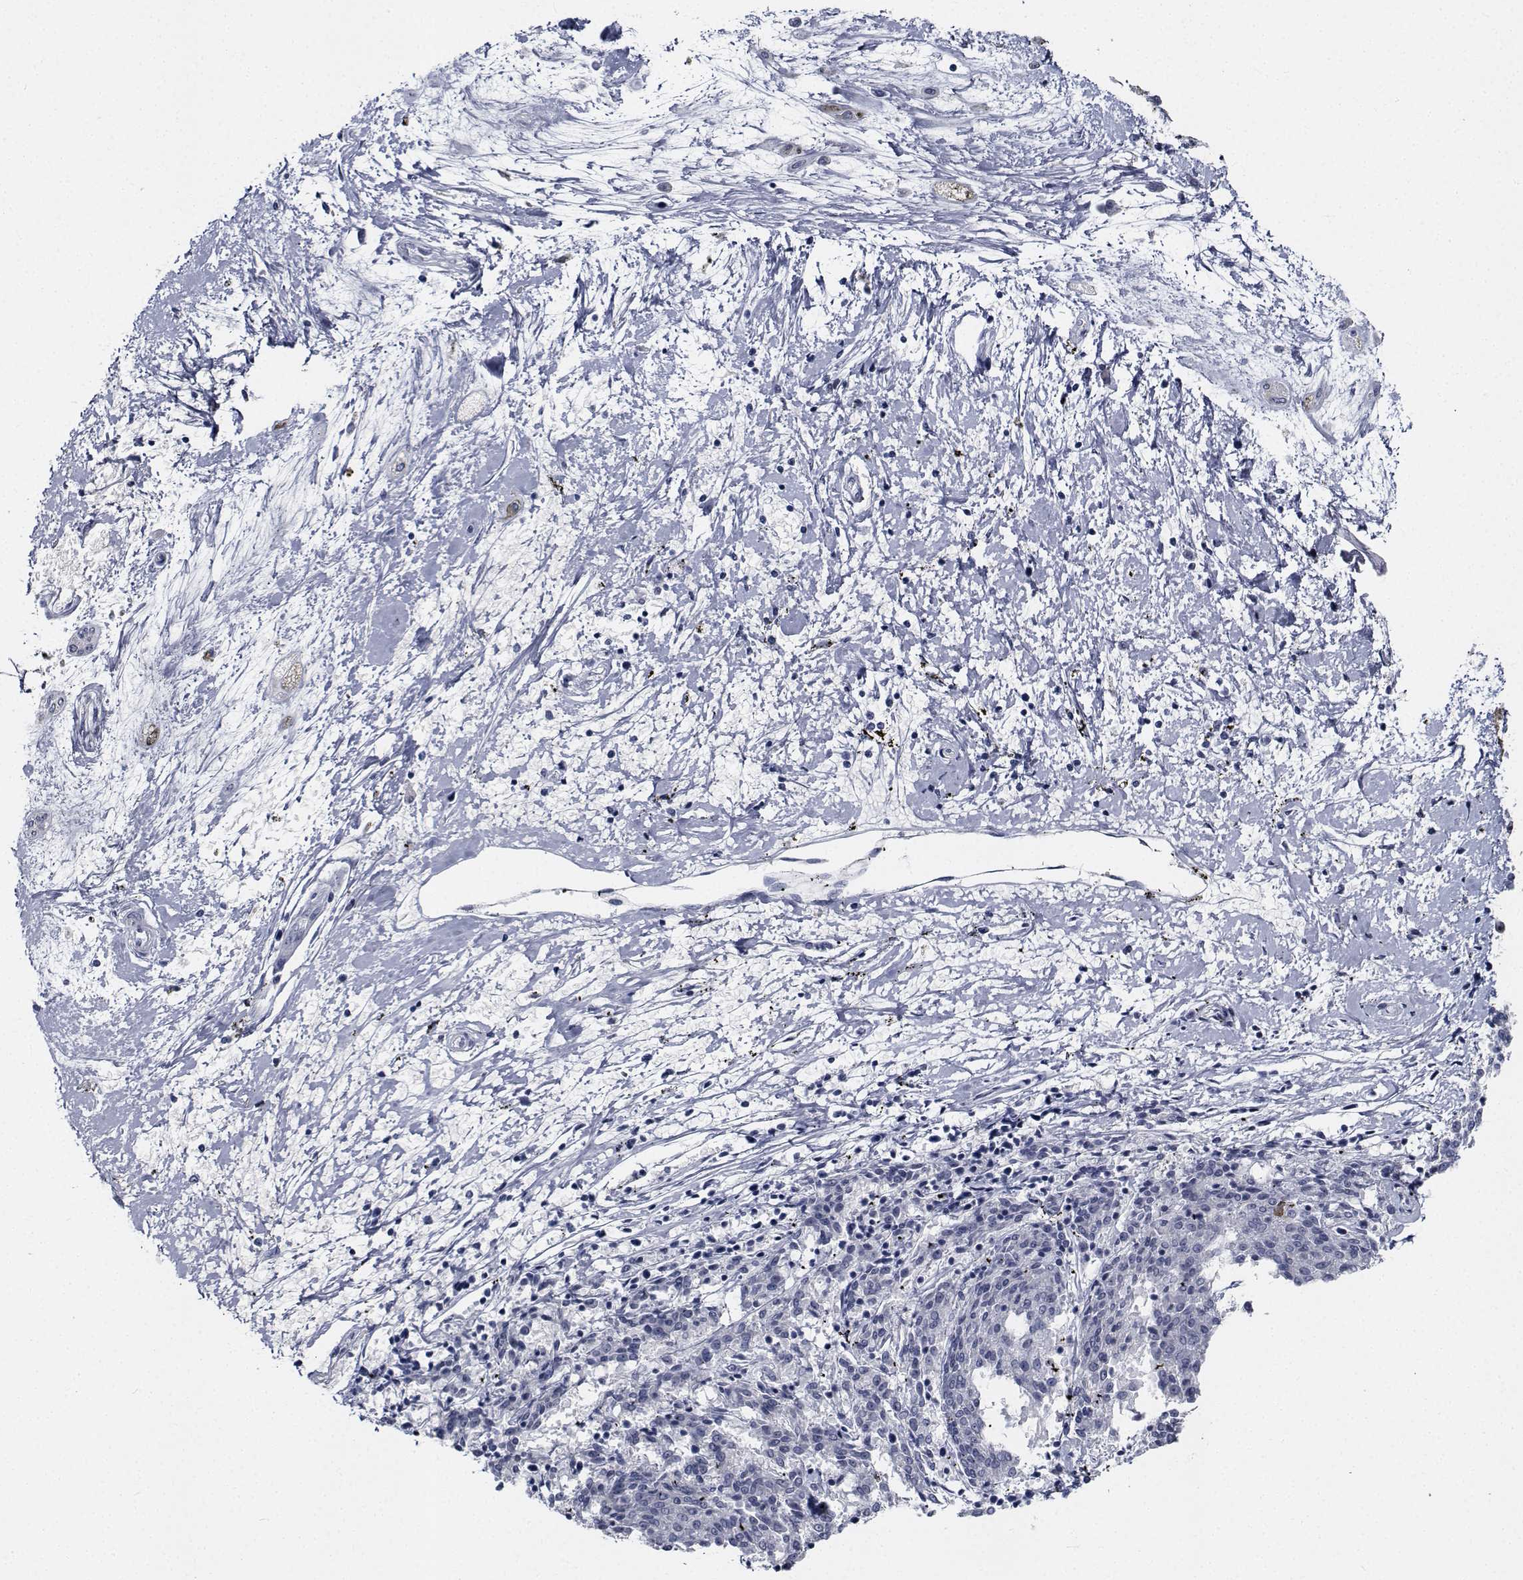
{"staining": {"intensity": "negative", "quantity": "none", "location": "none"}, "tissue": "melanoma", "cell_type": "Tumor cells", "image_type": "cancer", "snomed": [{"axis": "morphology", "description": "Malignant melanoma, NOS"}, {"axis": "topography", "description": "Skin"}], "caption": "This is an immunohistochemistry (IHC) micrograph of human malignant melanoma. There is no positivity in tumor cells.", "gene": "NVL", "patient": {"sex": "female", "age": 72}}